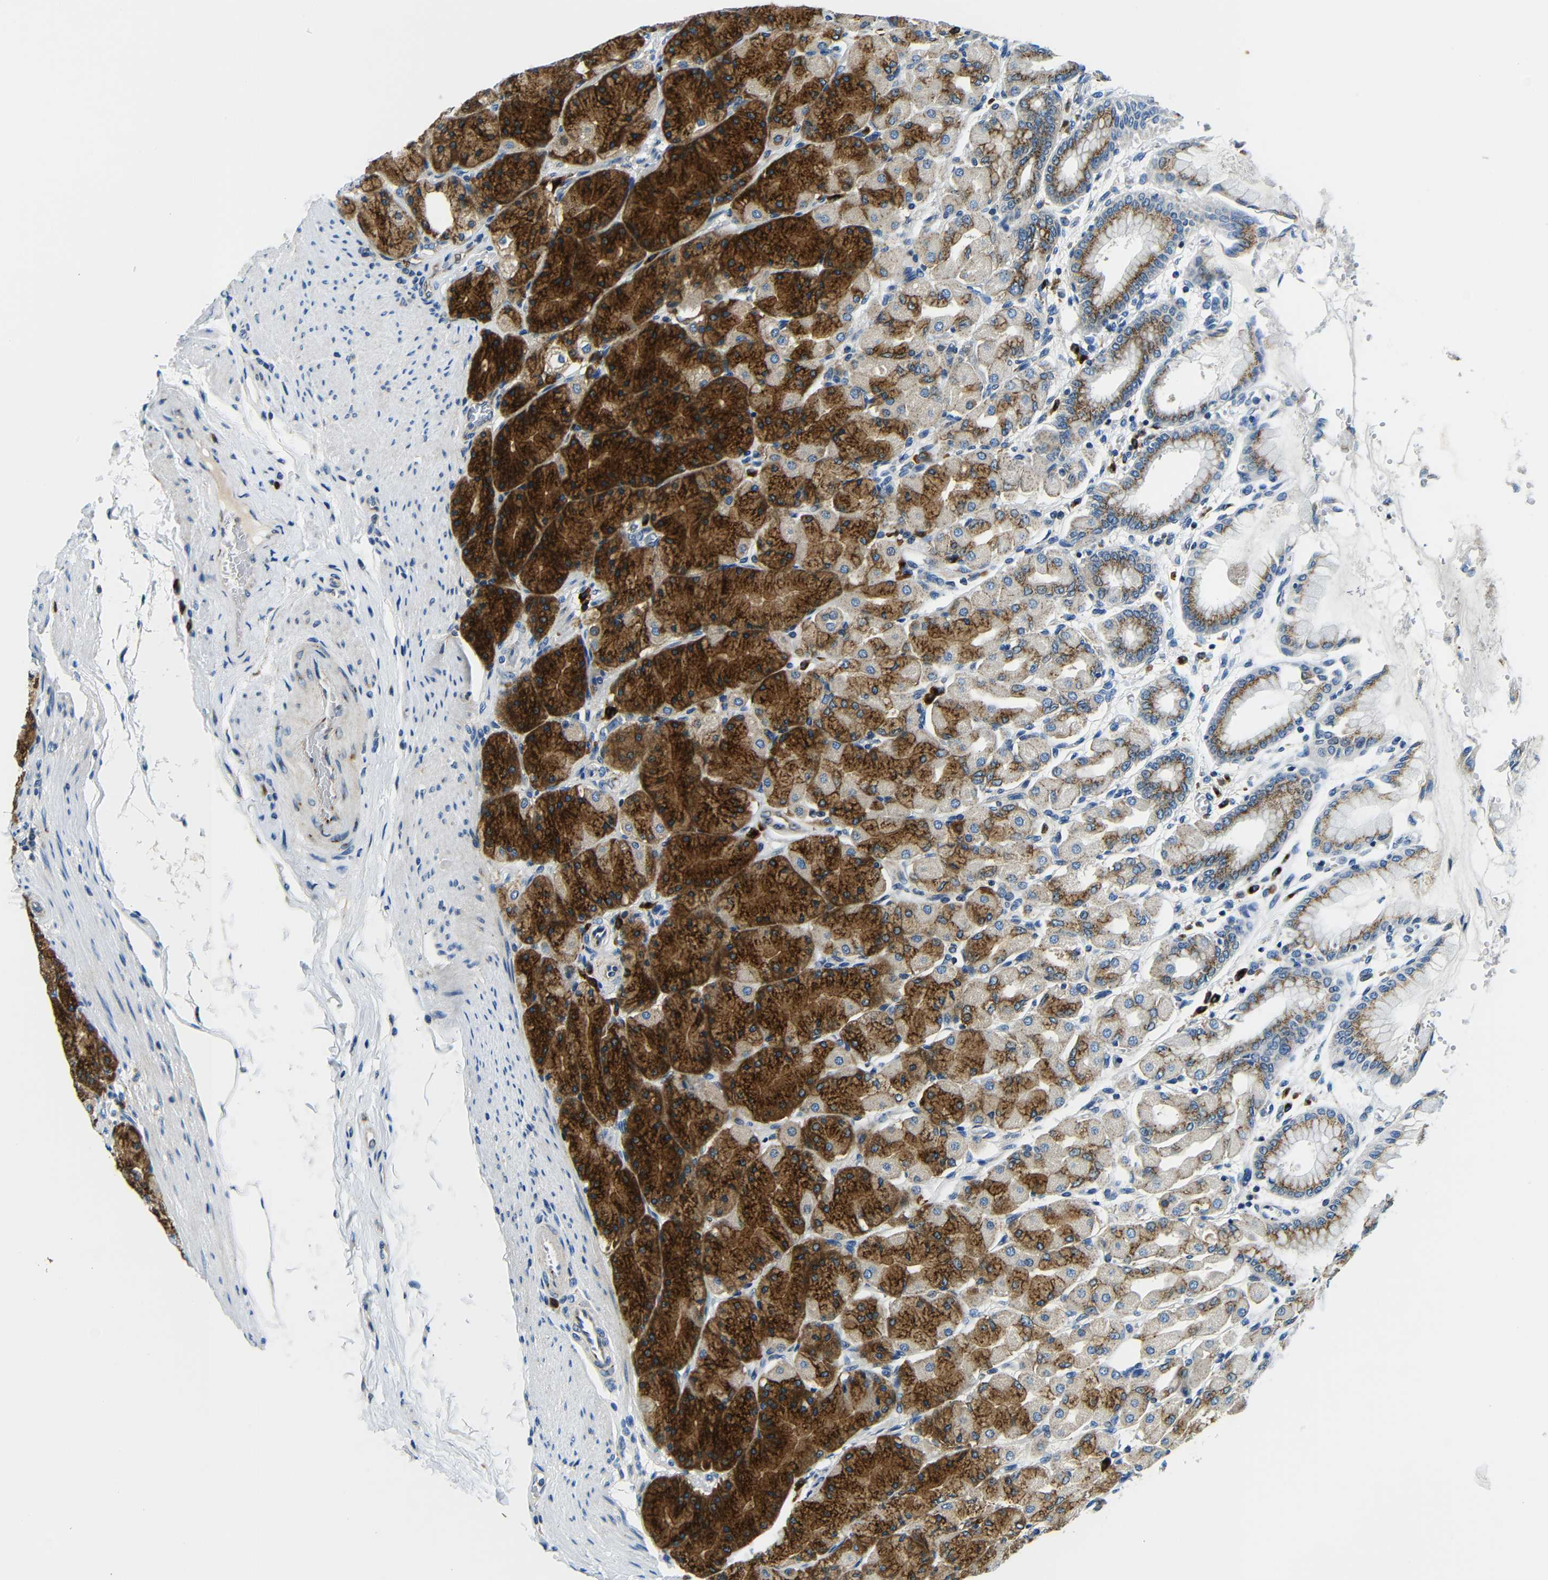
{"staining": {"intensity": "strong", "quantity": ">75%", "location": "cytoplasmic/membranous"}, "tissue": "stomach", "cell_type": "Glandular cells", "image_type": "normal", "snomed": [{"axis": "morphology", "description": "Normal tissue, NOS"}, {"axis": "topography", "description": "Stomach, upper"}], "caption": "Protein analysis of normal stomach displays strong cytoplasmic/membranous staining in approximately >75% of glandular cells.", "gene": "USO1", "patient": {"sex": "female", "age": 56}}